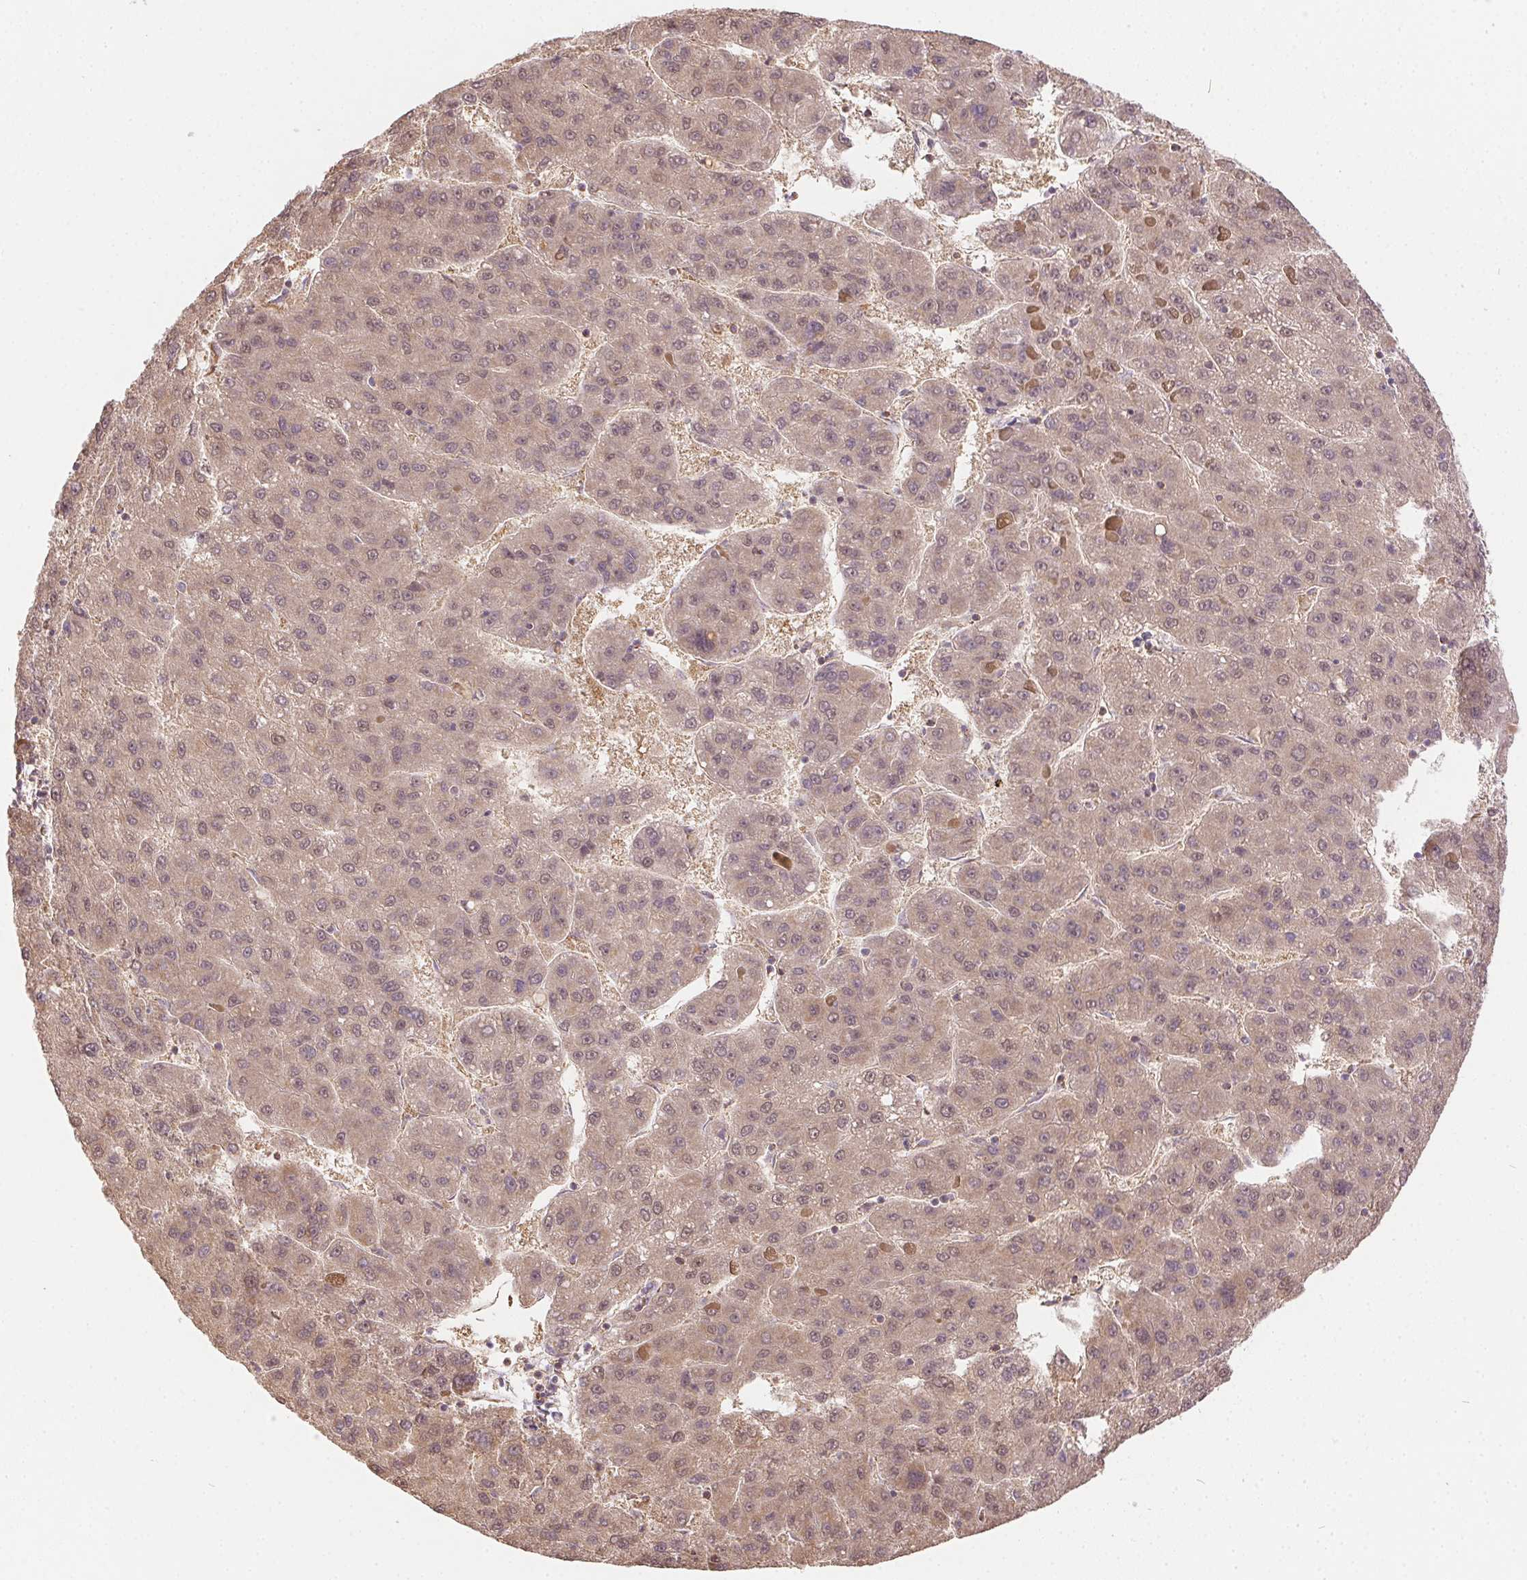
{"staining": {"intensity": "weak", "quantity": ">75%", "location": "cytoplasmic/membranous,nuclear"}, "tissue": "liver cancer", "cell_type": "Tumor cells", "image_type": "cancer", "snomed": [{"axis": "morphology", "description": "Carcinoma, Hepatocellular, NOS"}, {"axis": "topography", "description": "Liver"}], "caption": "IHC (DAB) staining of liver hepatocellular carcinoma displays weak cytoplasmic/membranous and nuclear protein positivity in approximately >75% of tumor cells. (Brightfield microscopy of DAB IHC at high magnification).", "gene": "REV3L", "patient": {"sex": "female", "age": 82}}